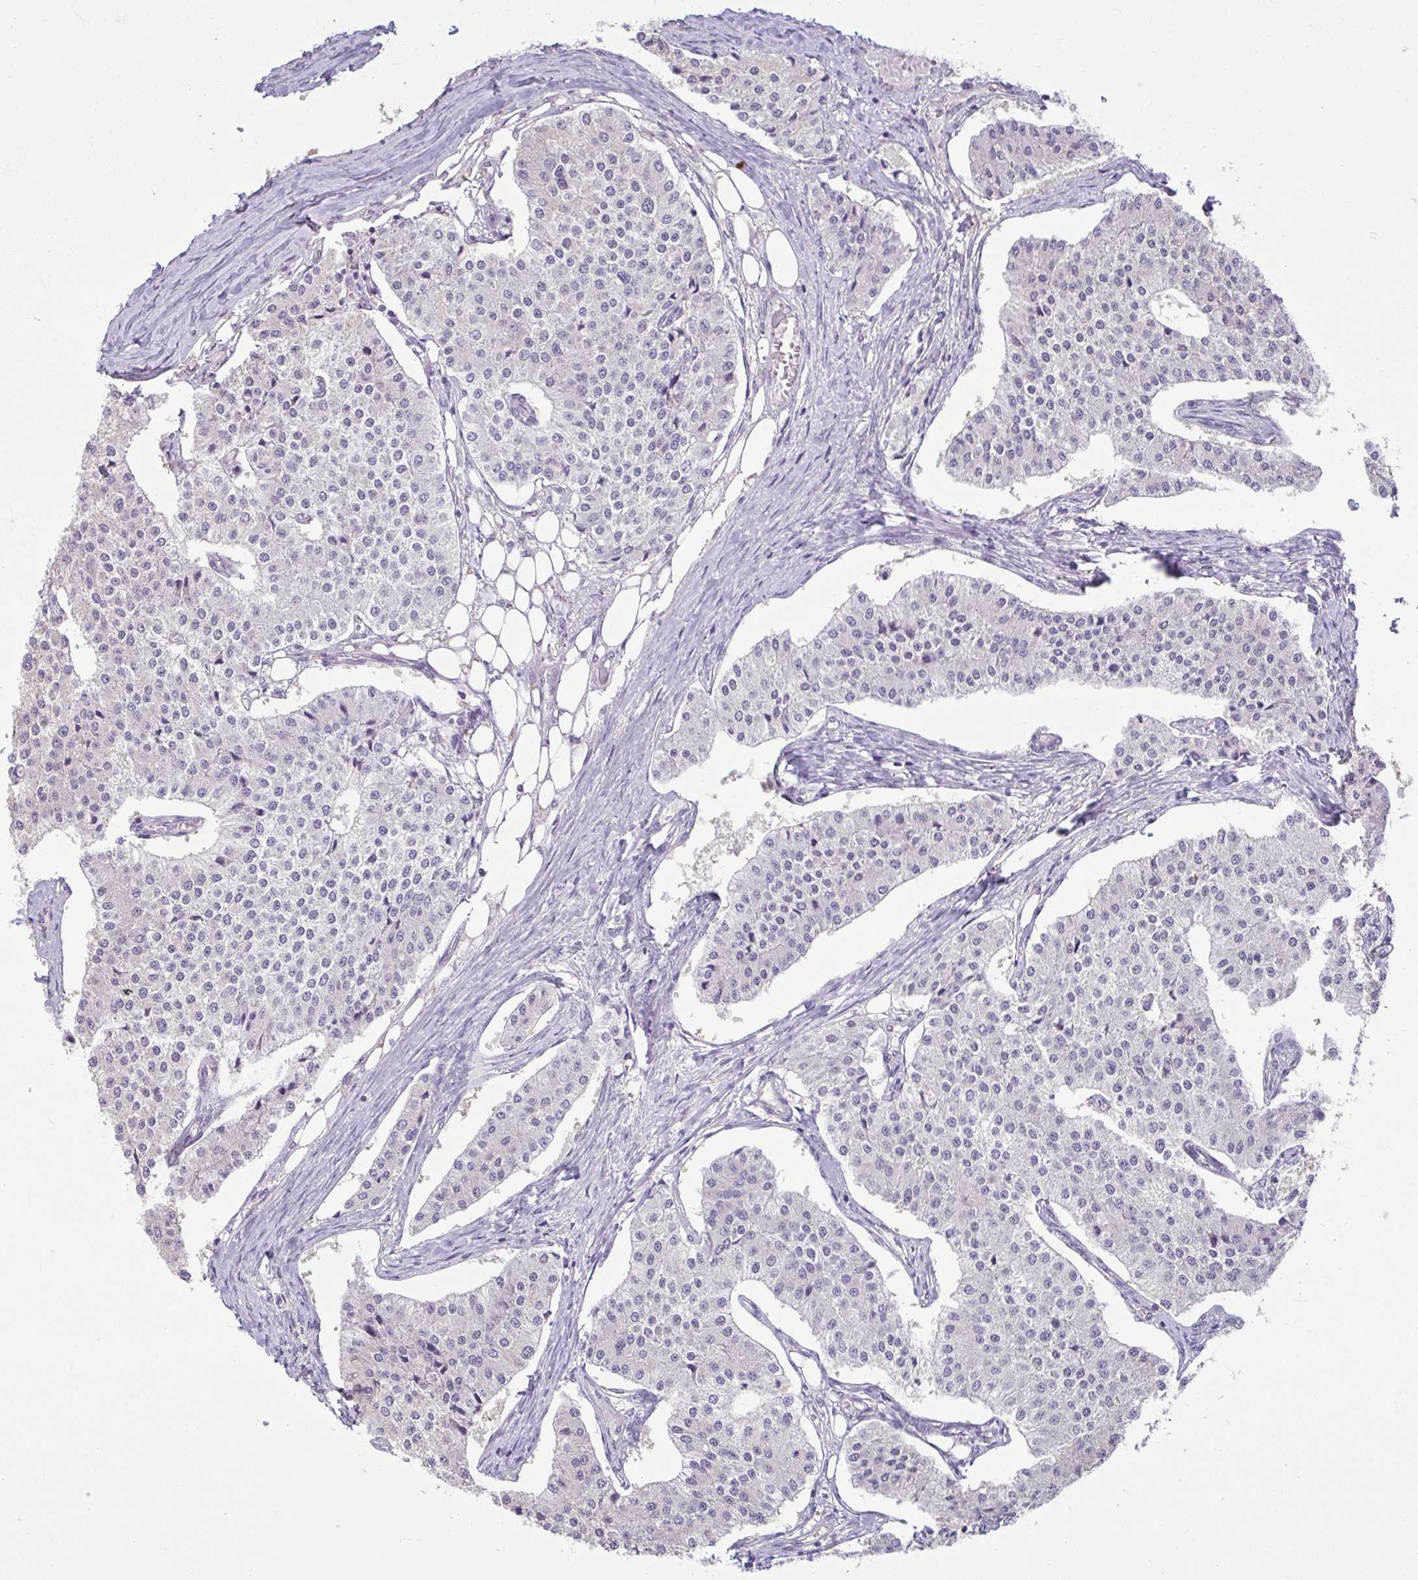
{"staining": {"intensity": "negative", "quantity": "none", "location": "none"}, "tissue": "carcinoid", "cell_type": "Tumor cells", "image_type": "cancer", "snomed": [{"axis": "morphology", "description": "Carcinoid, malignant, NOS"}, {"axis": "topography", "description": "Colon"}], "caption": "Malignant carcinoid stained for a protein using IHC exhibits no expression tumor cells.", "gene": "CDH19", "patient": {"sex": "female", "age": 52}}